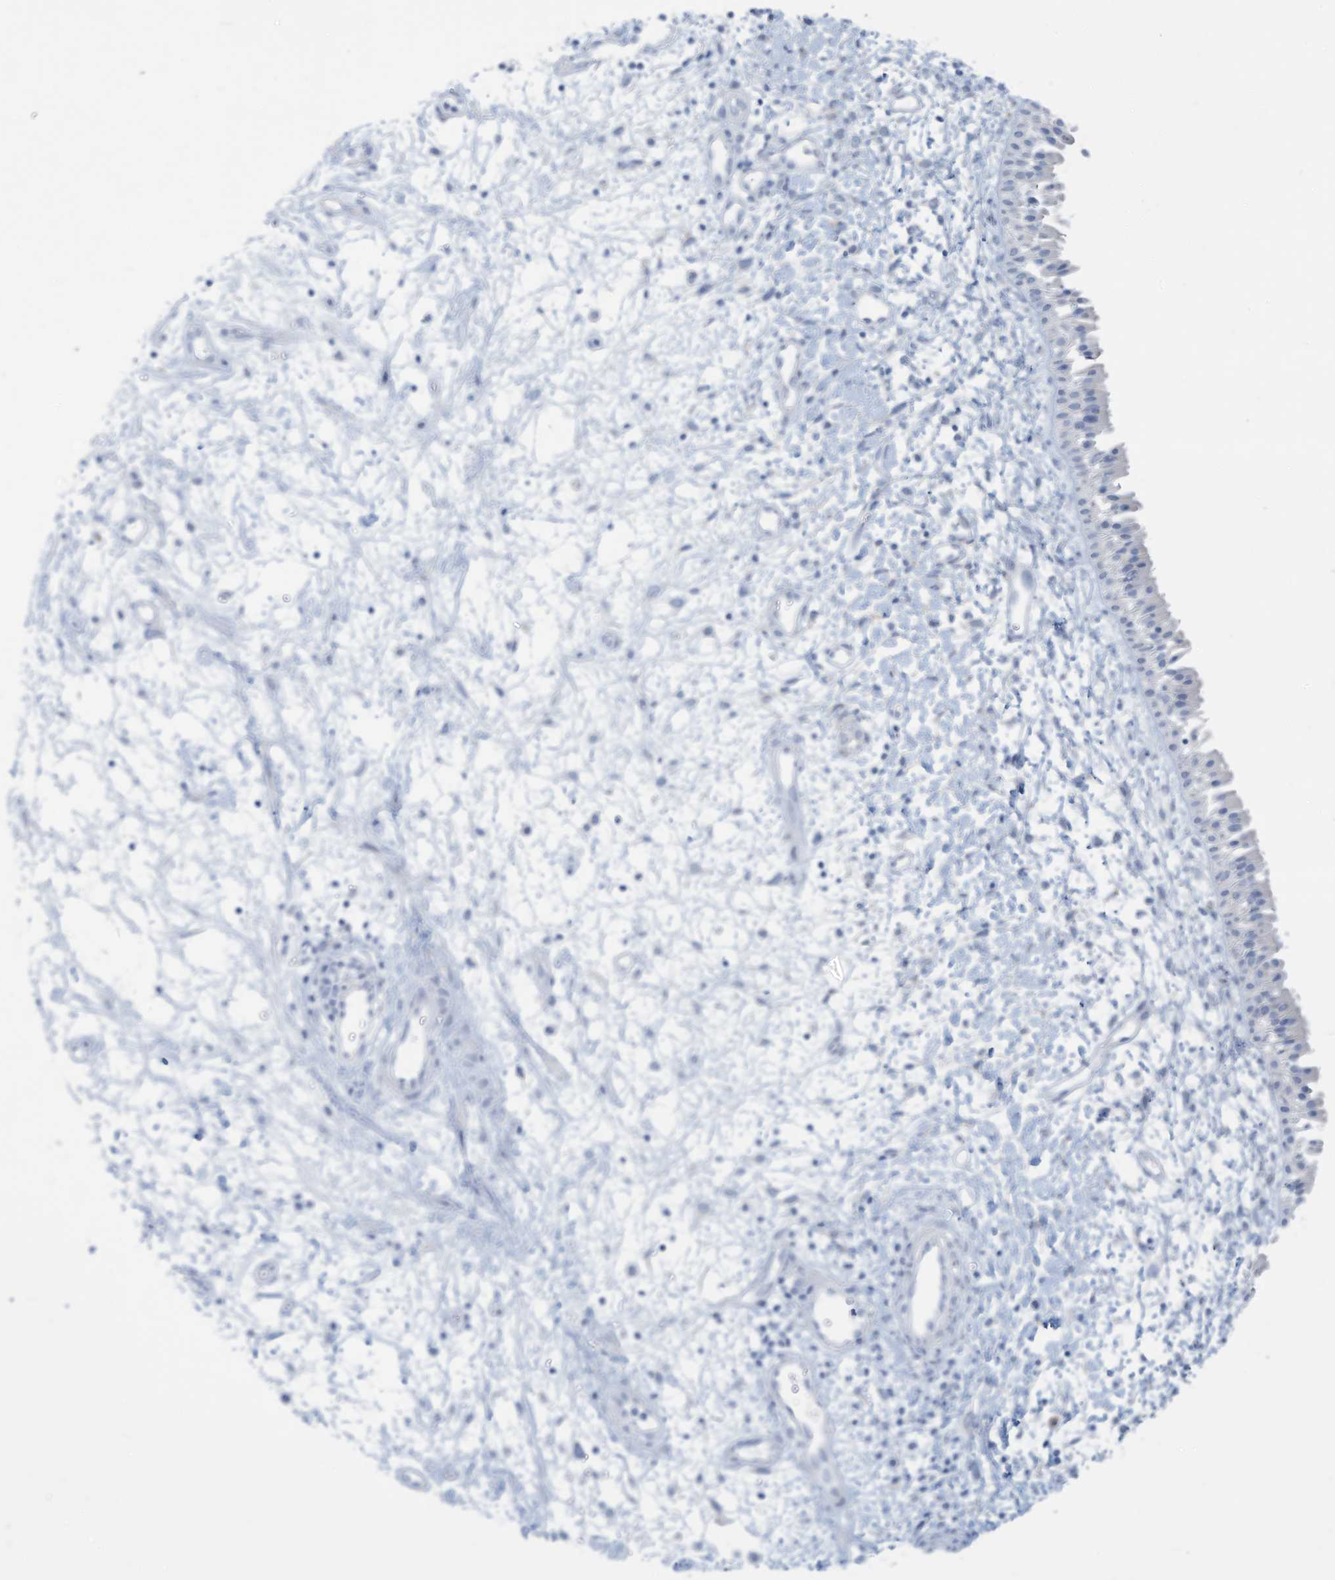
{"staining": {"intensity": "negative", "quantity": "none", "location": "none"}, "tissue": "nasopharynx", "cell_type": "Respiratory epithelial cells", "image_type": "normal", "snomed": [{"axis": "morphology", "description": "Normal tissue, NOS"}, {"axis": "topography", "description": "Nasopharynx"}], "caption": "DAB immunohistochemical staining of unremarkable nasopharynx shows no significant positivity in respiratory epithelial cells.", "gene": "ERI2", "patient": {"sex": "male", "age": 22}}